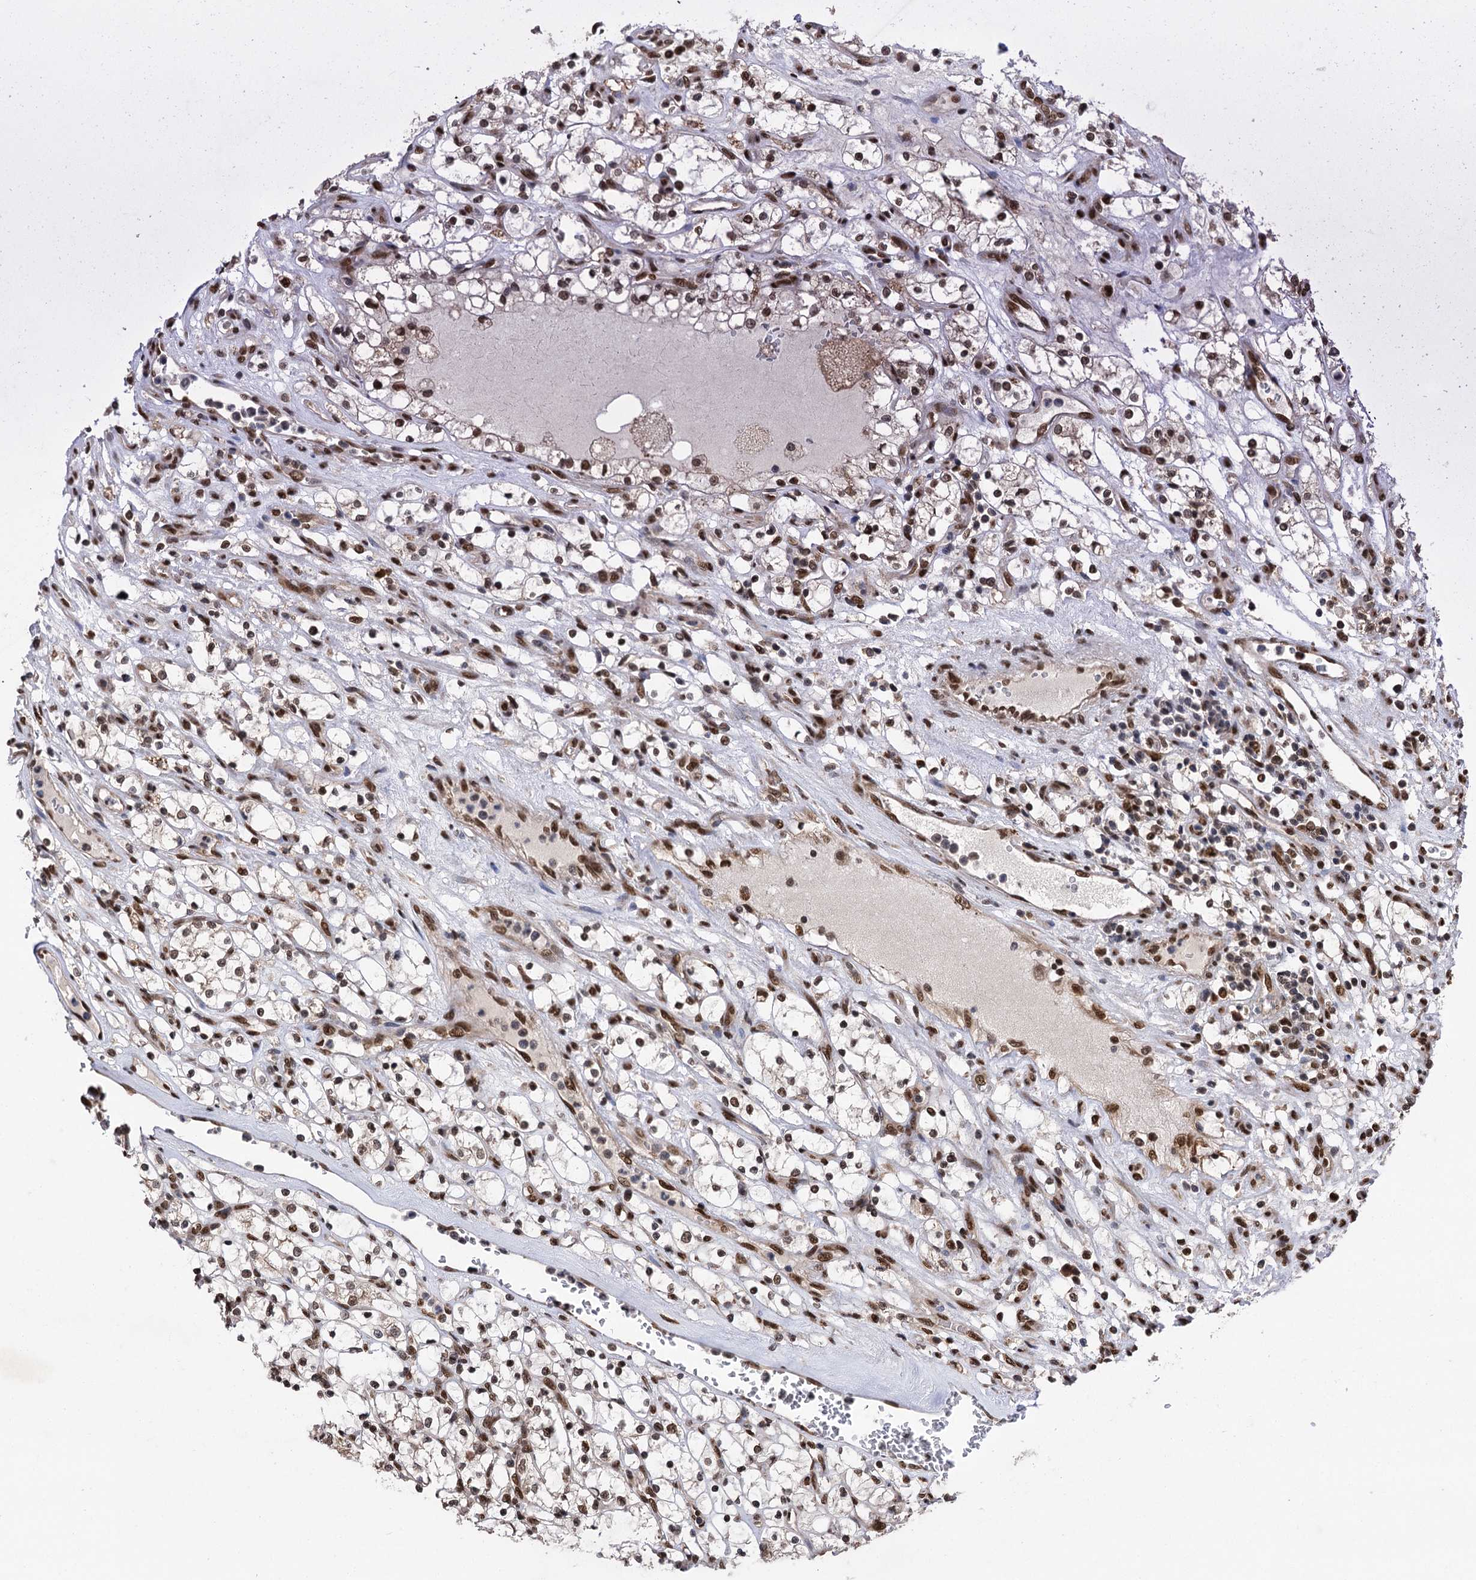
{"staining": {"intensity": "moderate", "quantity": ">75%", "location": "nuclear"}, "tissue": "renal cancer", "cell_type": "Tumor cells", "image_type": "cancer", "snomed": [{"axis": "morphology", "description": "Adenocarcinoma, NOS"}, {"axis": "topography", "description": "Kidney"}], "caption": "Moderate nuclear positivity for a protein is present in about >75% of tumor cells of adenocarcinoma (renal) using immunohistochemistry (IHC).", "gene": "MESD", "patient": {"sex": "female", "age": 69}}